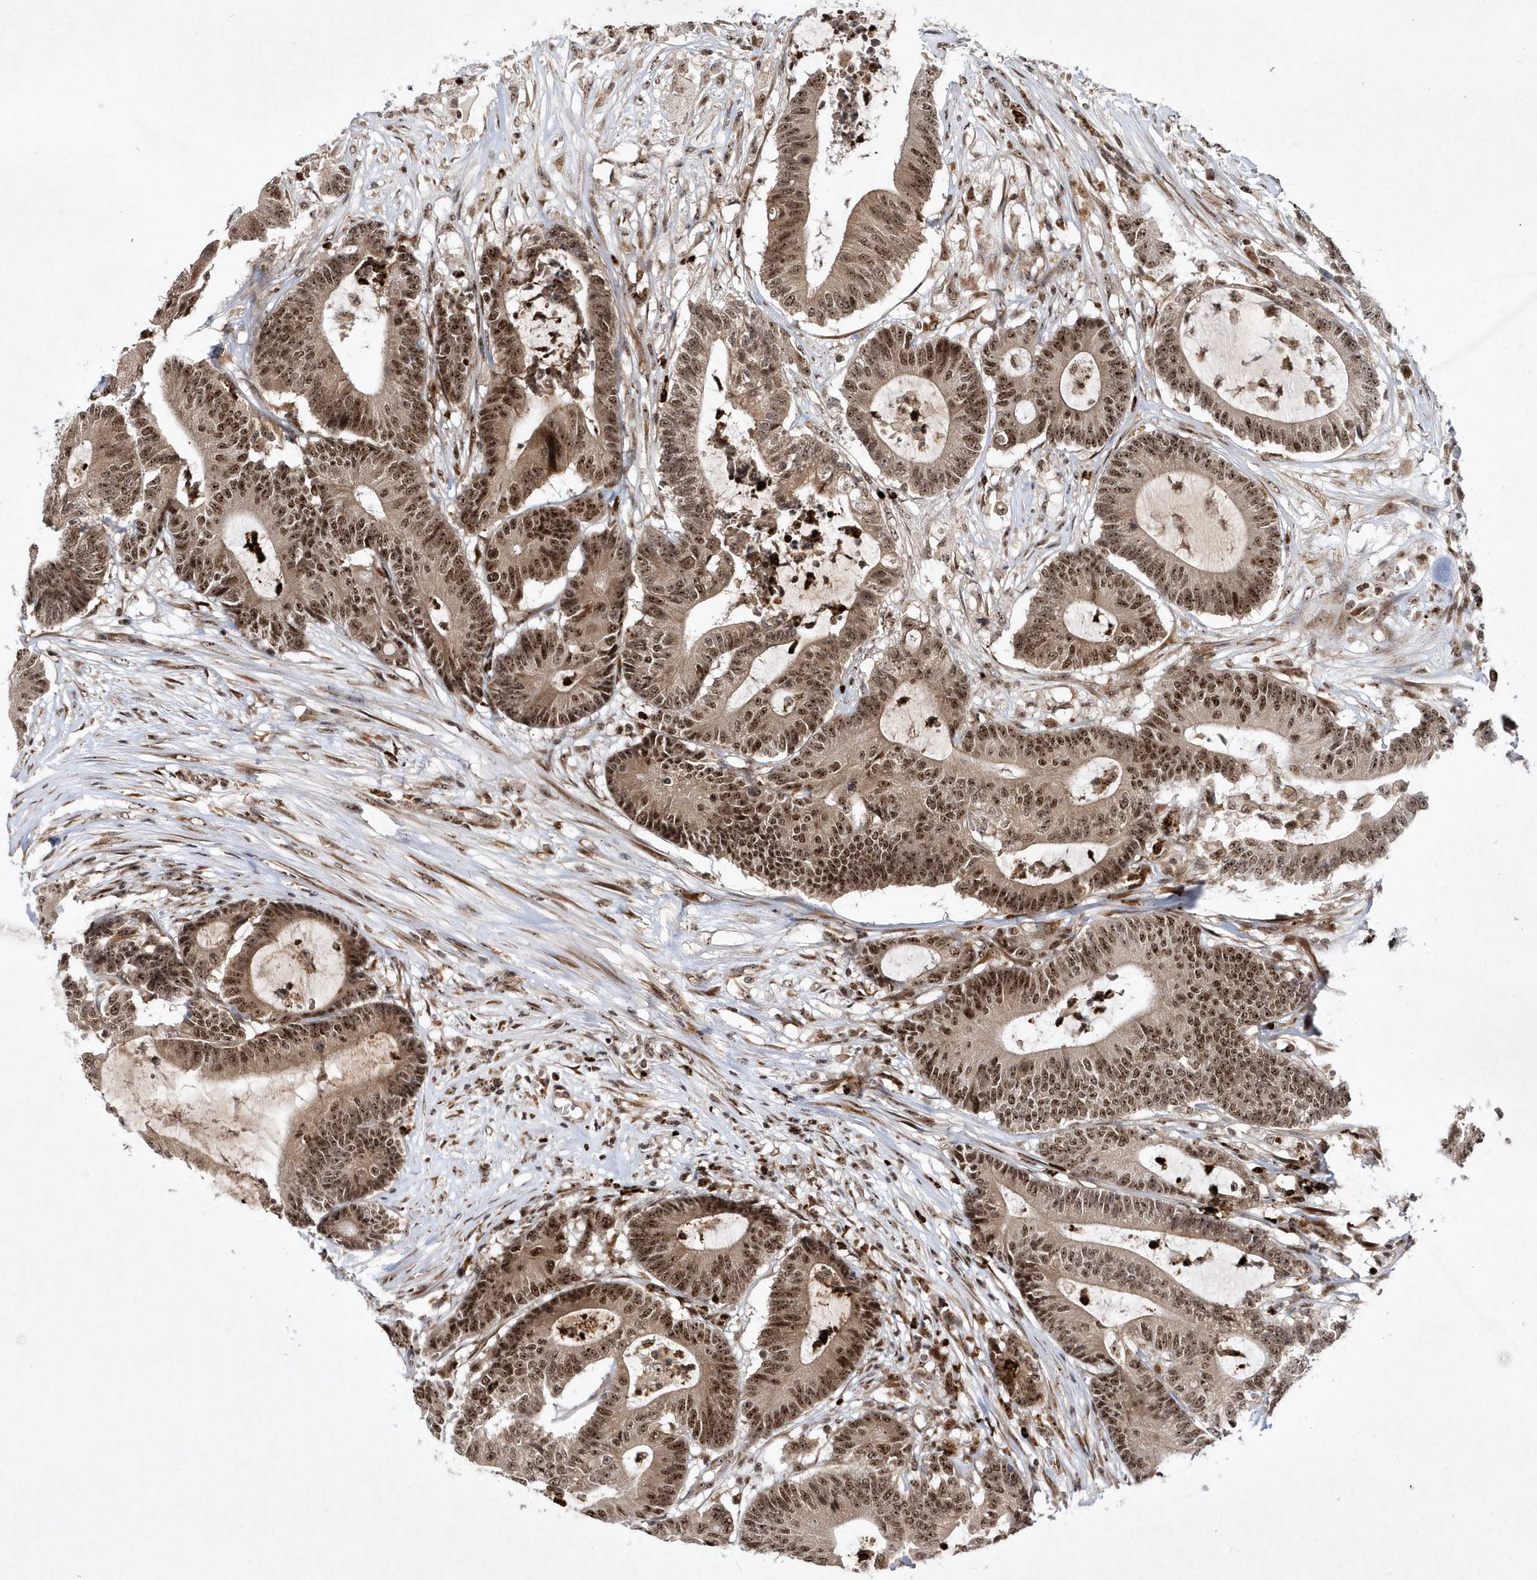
{"staining": {"intensity": "strong", "quantity": ">75%", "location": "cytoplasmic/membranous,nuclear"}, "tissue": "colorectal cancer", "cell_type": "Tumor cells", "image_type": "cancer", "snomed": [{"axis": "morphology", "description": "Adenocarcinoma, NOS"}, {"axis": "topography", "description": "Colon"}], "caption": "The image exhibits staining of colorectal cancer, revealing strong cytoplasmic/membranous and nuclear protein positivity (brown color) within tumor cells. The staining was performed using DAB, with brown indicating positive protein expression. Nuclei are stained blue with hematoxylin.", "gene": "SOWAHB", "patient": {"sex": "female", "age": 84}}